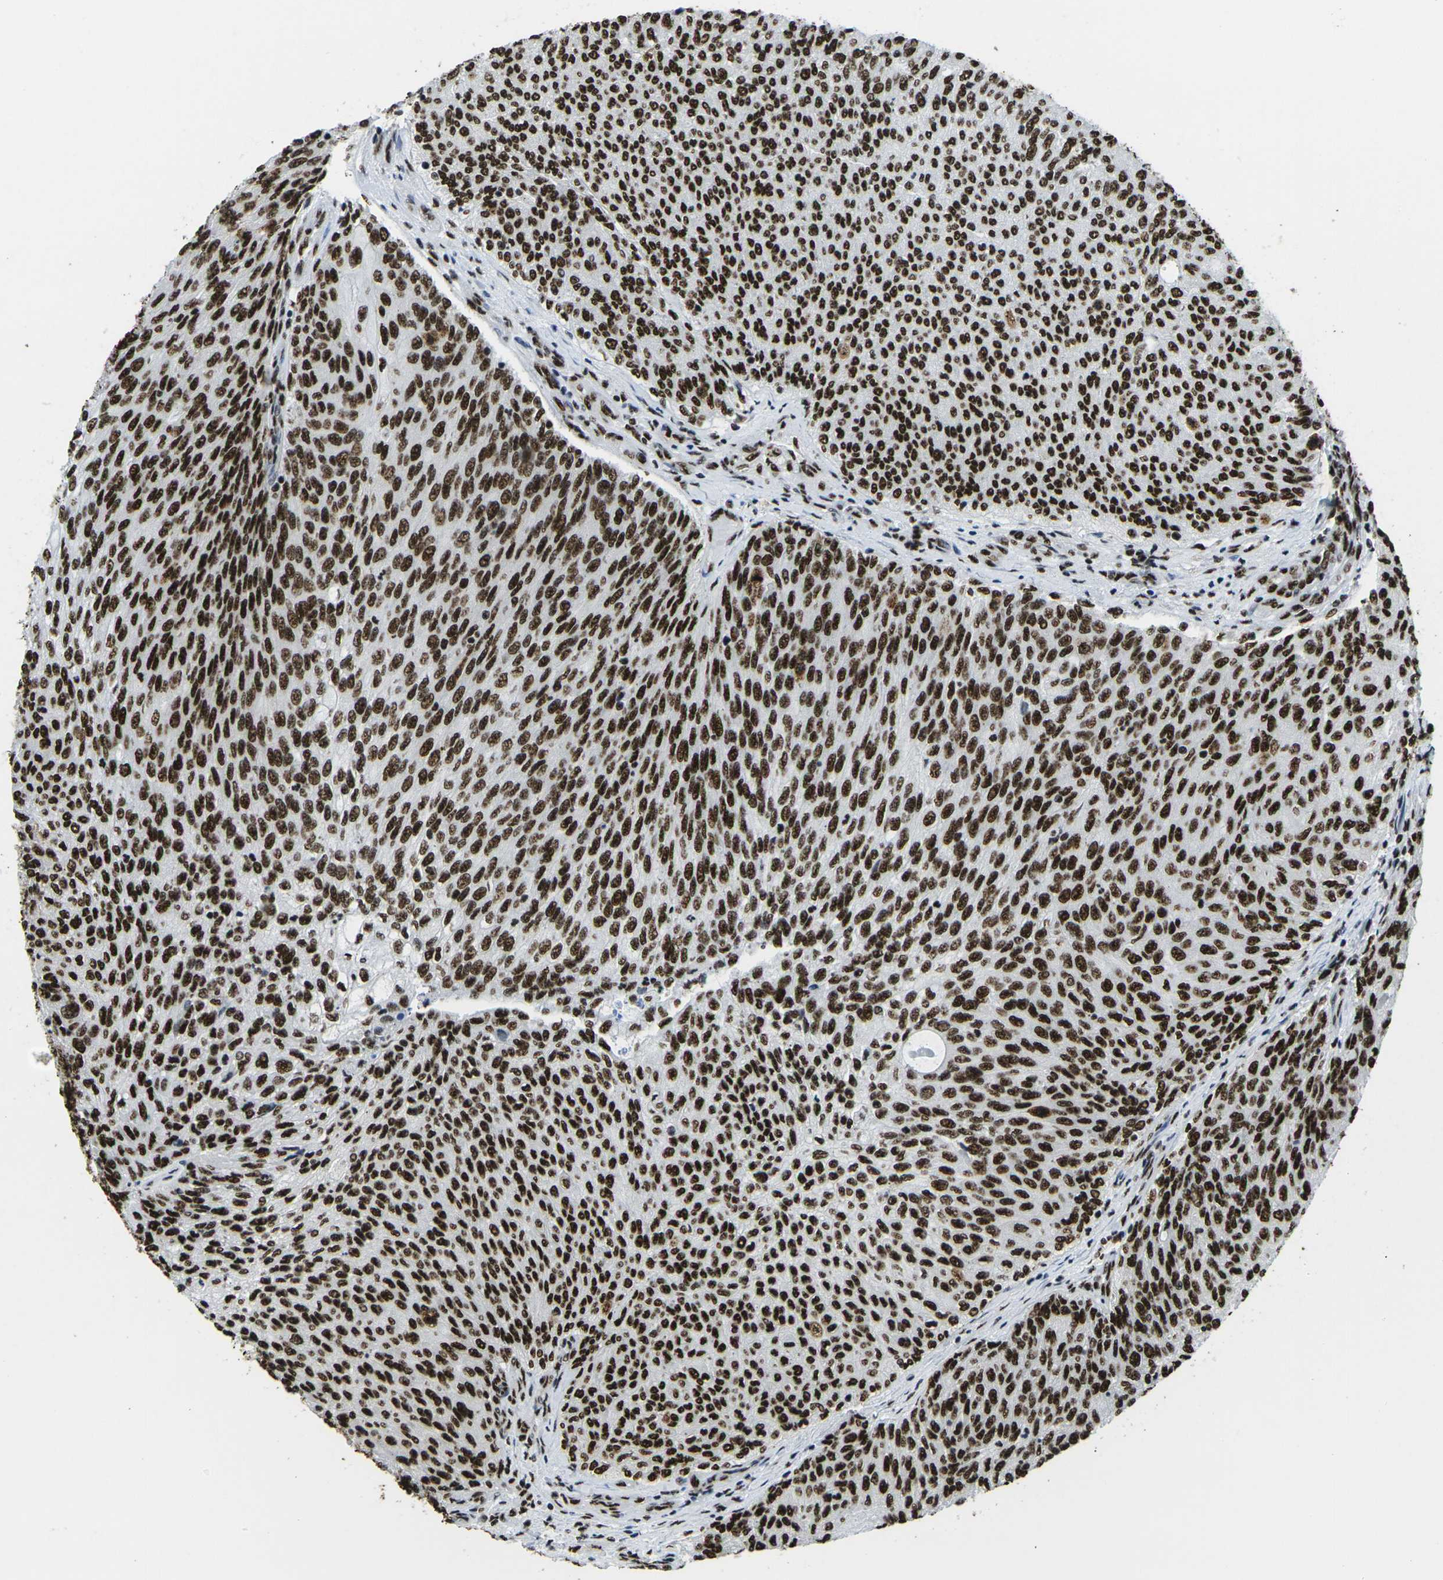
{"staining": {"intensity": "strong", "quantity": ">75%", "location": "nuclear"}, "tissue": "urothelial cancer", "cell_type": "Tumor cells", "image_type": "cancer", "snomed": [{"axis": "morphology", "description": "Urothelial carcinoma, Low grade"}, {"axis": "topography", "description": "Urinary bladder"}], "caption": "Human urothelial carcinoma (low-grade) stained with a protein marker exhibits strong staining in tumor cells.", "gene": "SMARCC1", "patient": {"sex": "female", "age": 79}}